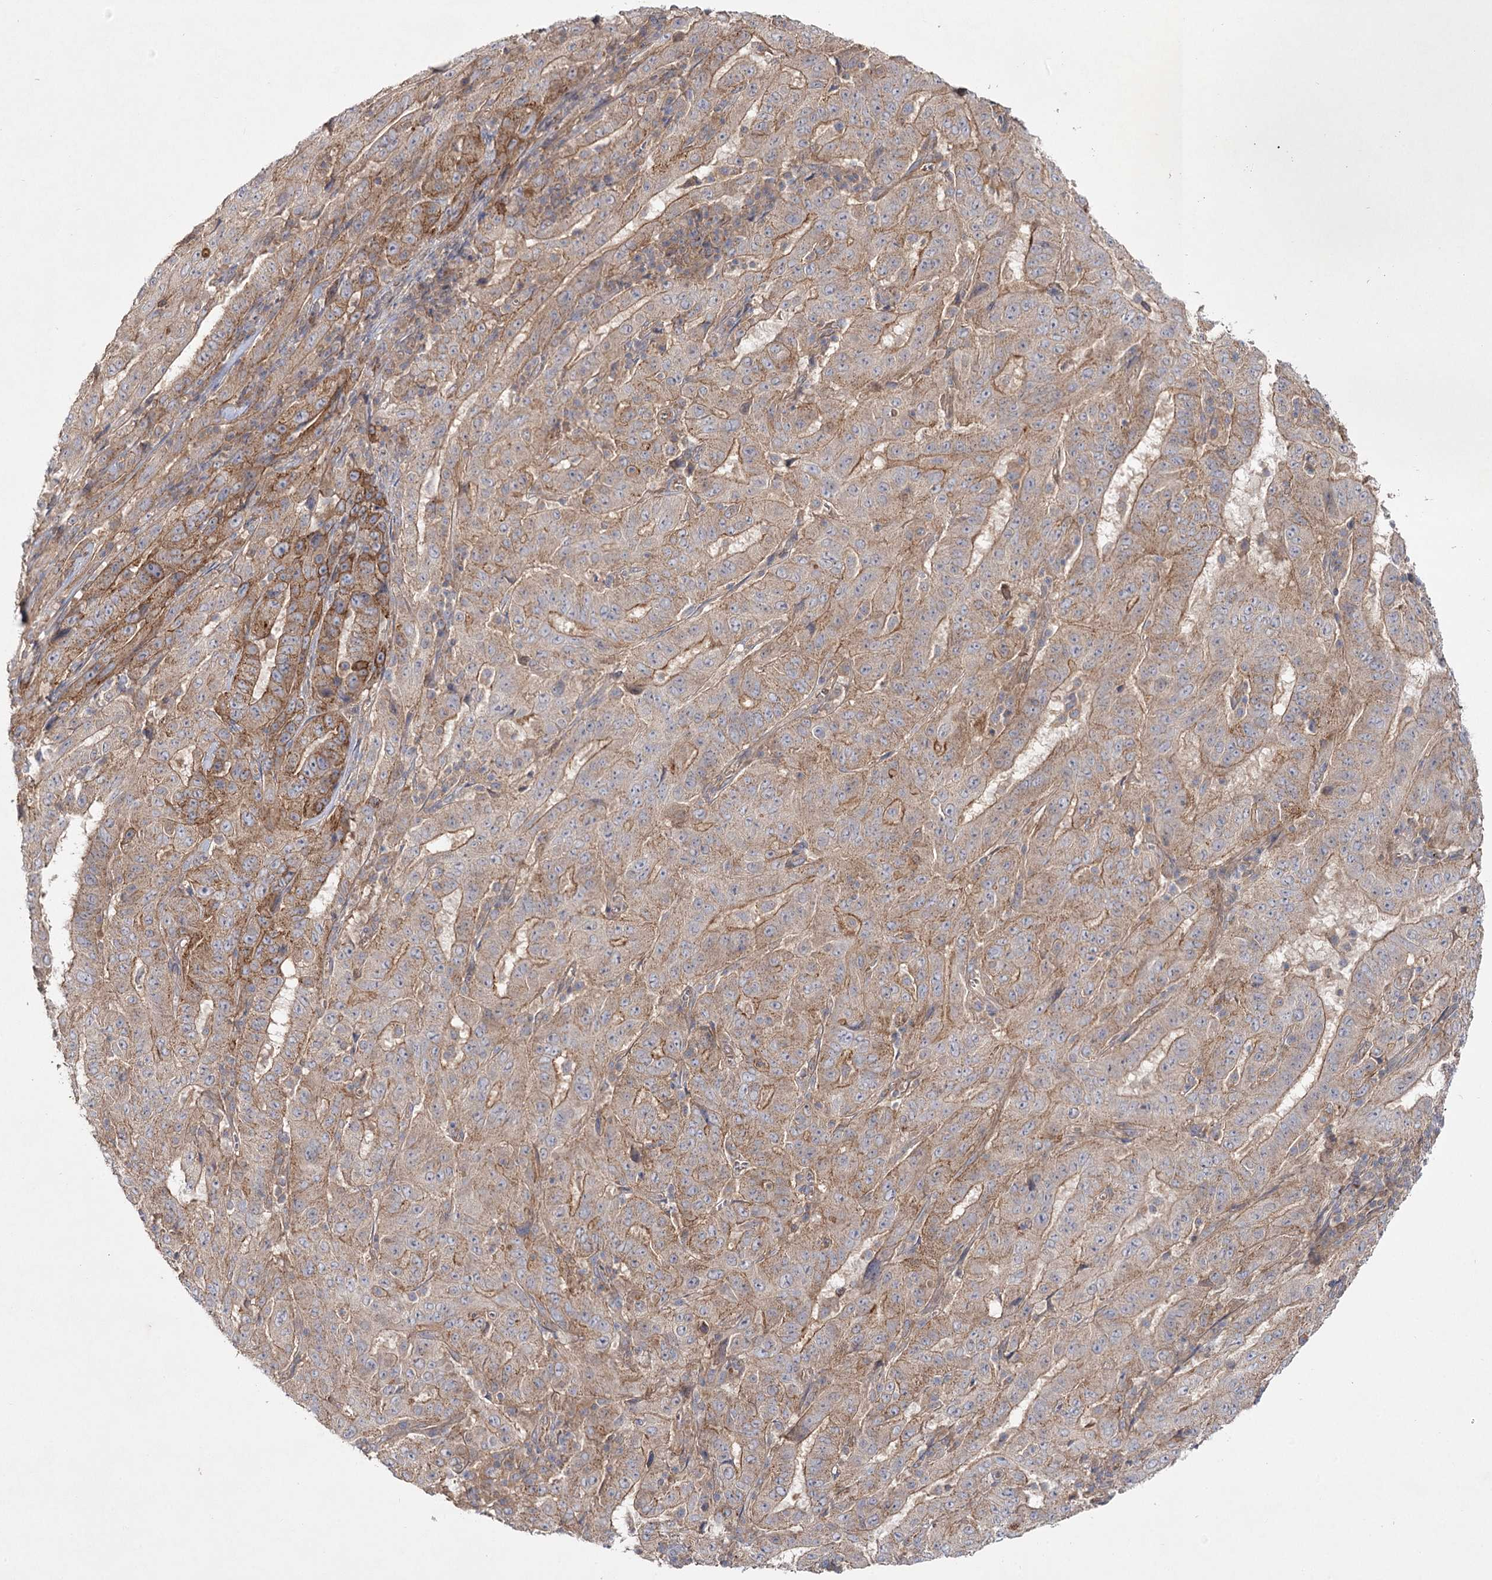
{"staining": {"intensity": "moderate", "quantity": ">75%", "location": "cytoplasmic/membranous"}, "tissue": "pancreatic cancer", "cell_type": "Tumor cells", "image_type": "cancer", "snomed": [{"axis": "morphology", "description": "Adenocarcinoma, NOS"}, {"axis": "topography", "description": "Pancreas"}], "caption": "Immunohistochemical staining of human adenocarcinoma (pancreatic) shows medium levels of moderate cytoplasmic/membranous positivity in about >75% of tumor cells.", "gene": "KIAA0825", "patient": {"sex": "male", "age": 63}}